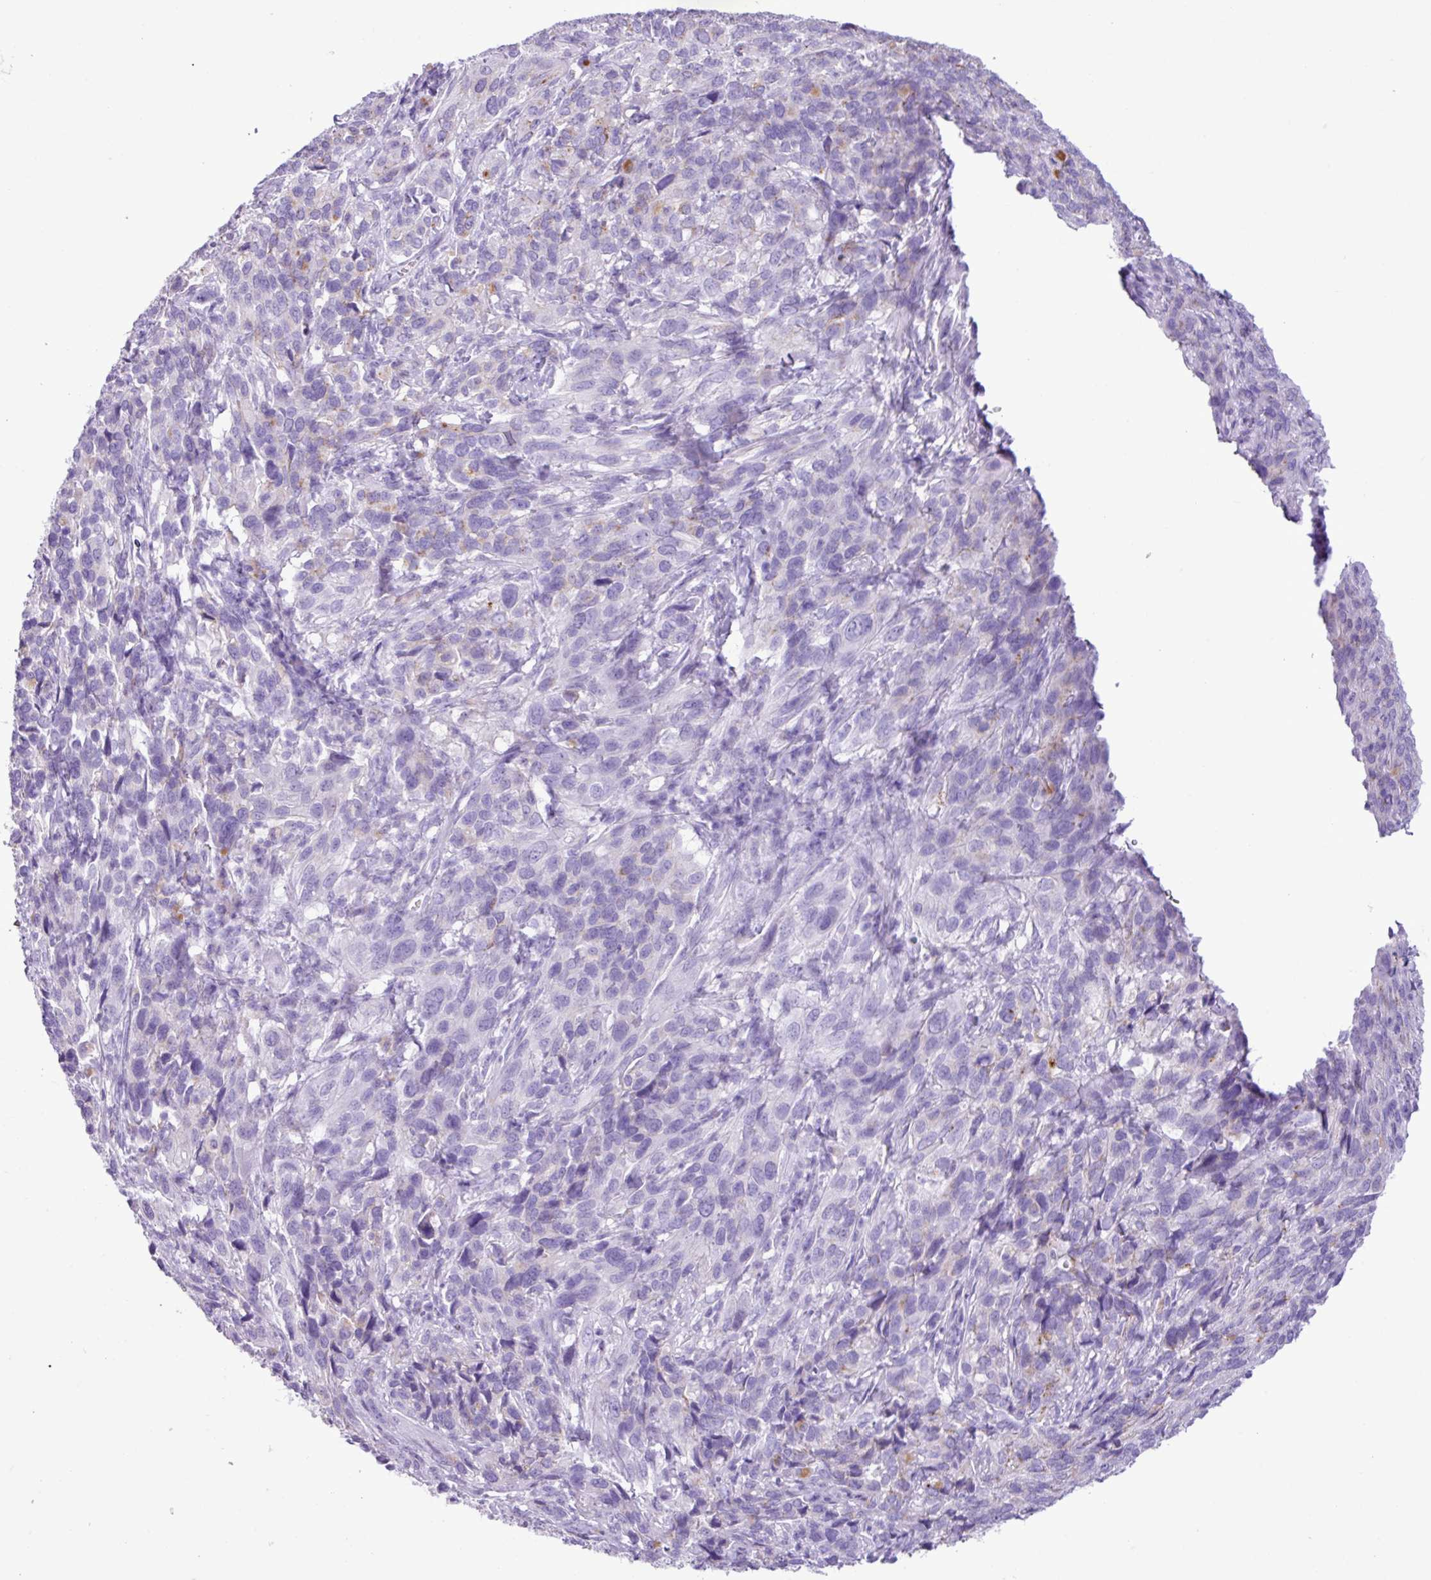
{"staining": {"intensity": "negative", "quantity": "none", "location": "none"}, "tissue": "cervical cancer", "cell_type": "Tumor cells", "image_type": "cancer", "snomed": [{"axis": "morphology", "description": "Squamous cell carcinoma, NOS"}, {"axis": "topography", "description": "Cervix"}], "caption": "An immunohistochemistry image of cervical squamous cell carcinoma is shown. There is no staining in tumor cells of cervical squamous cell carcinoma.", "gene": "ZSCAN5A", "patient": {"sex": "female", "age": 51}}